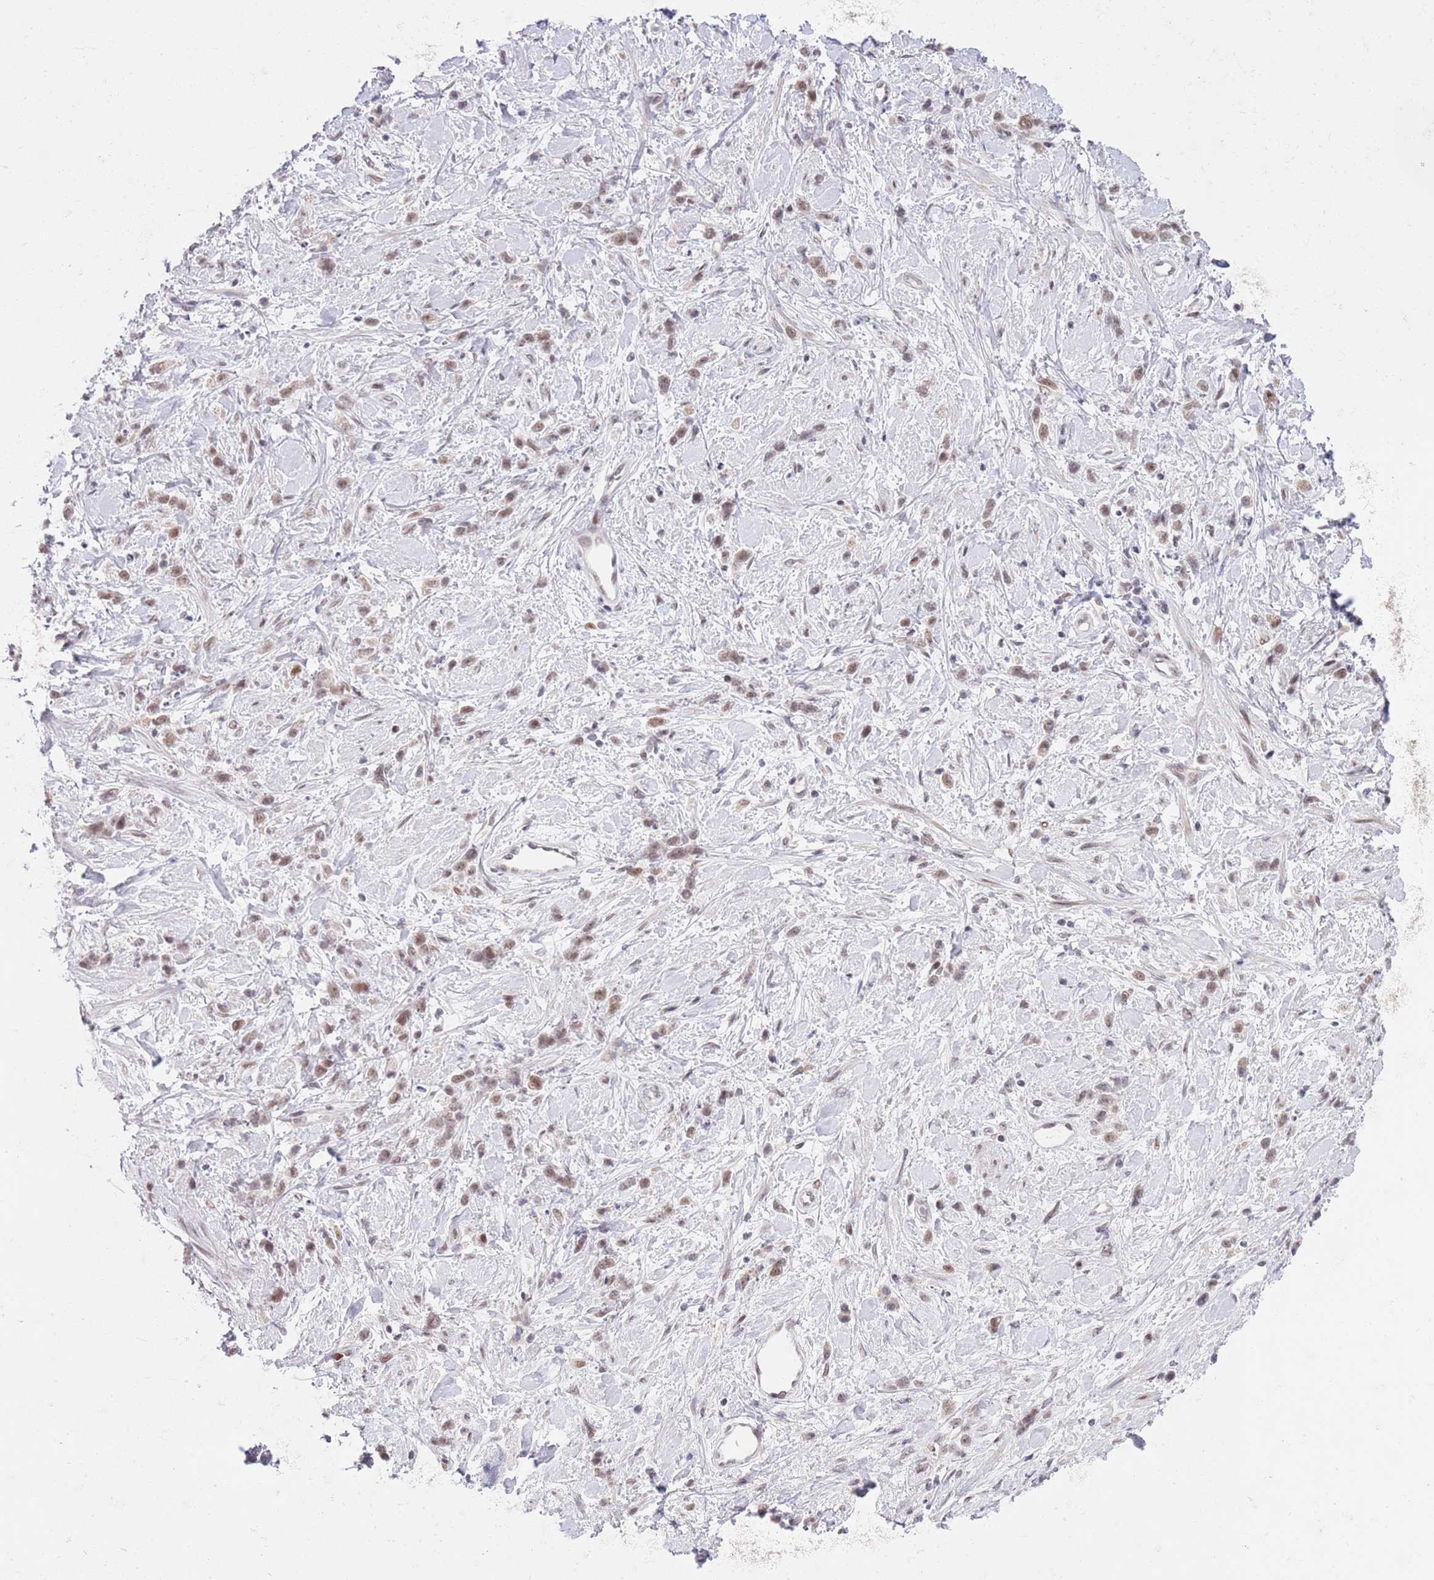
{"staining": {"intensity": "weak", "quantity": ">75%", "location": "nuclear"}, "tissue": "stomach cancer", "cell_type": "Tumor cells", "image_type": "cancer", "snomed": [{"axis": "morphology", "description": "Adenocarcinoma, NOS"}, {"axis": "topography", "description": "Stomach"}], "caption": "Stomach cancer was stained to show a protein in brown. There is low levels of weak nuclear expression in approximately >75% of tumor cells.", "gene": "RFX1", "patient": {"sex": "female", "age": 60}}